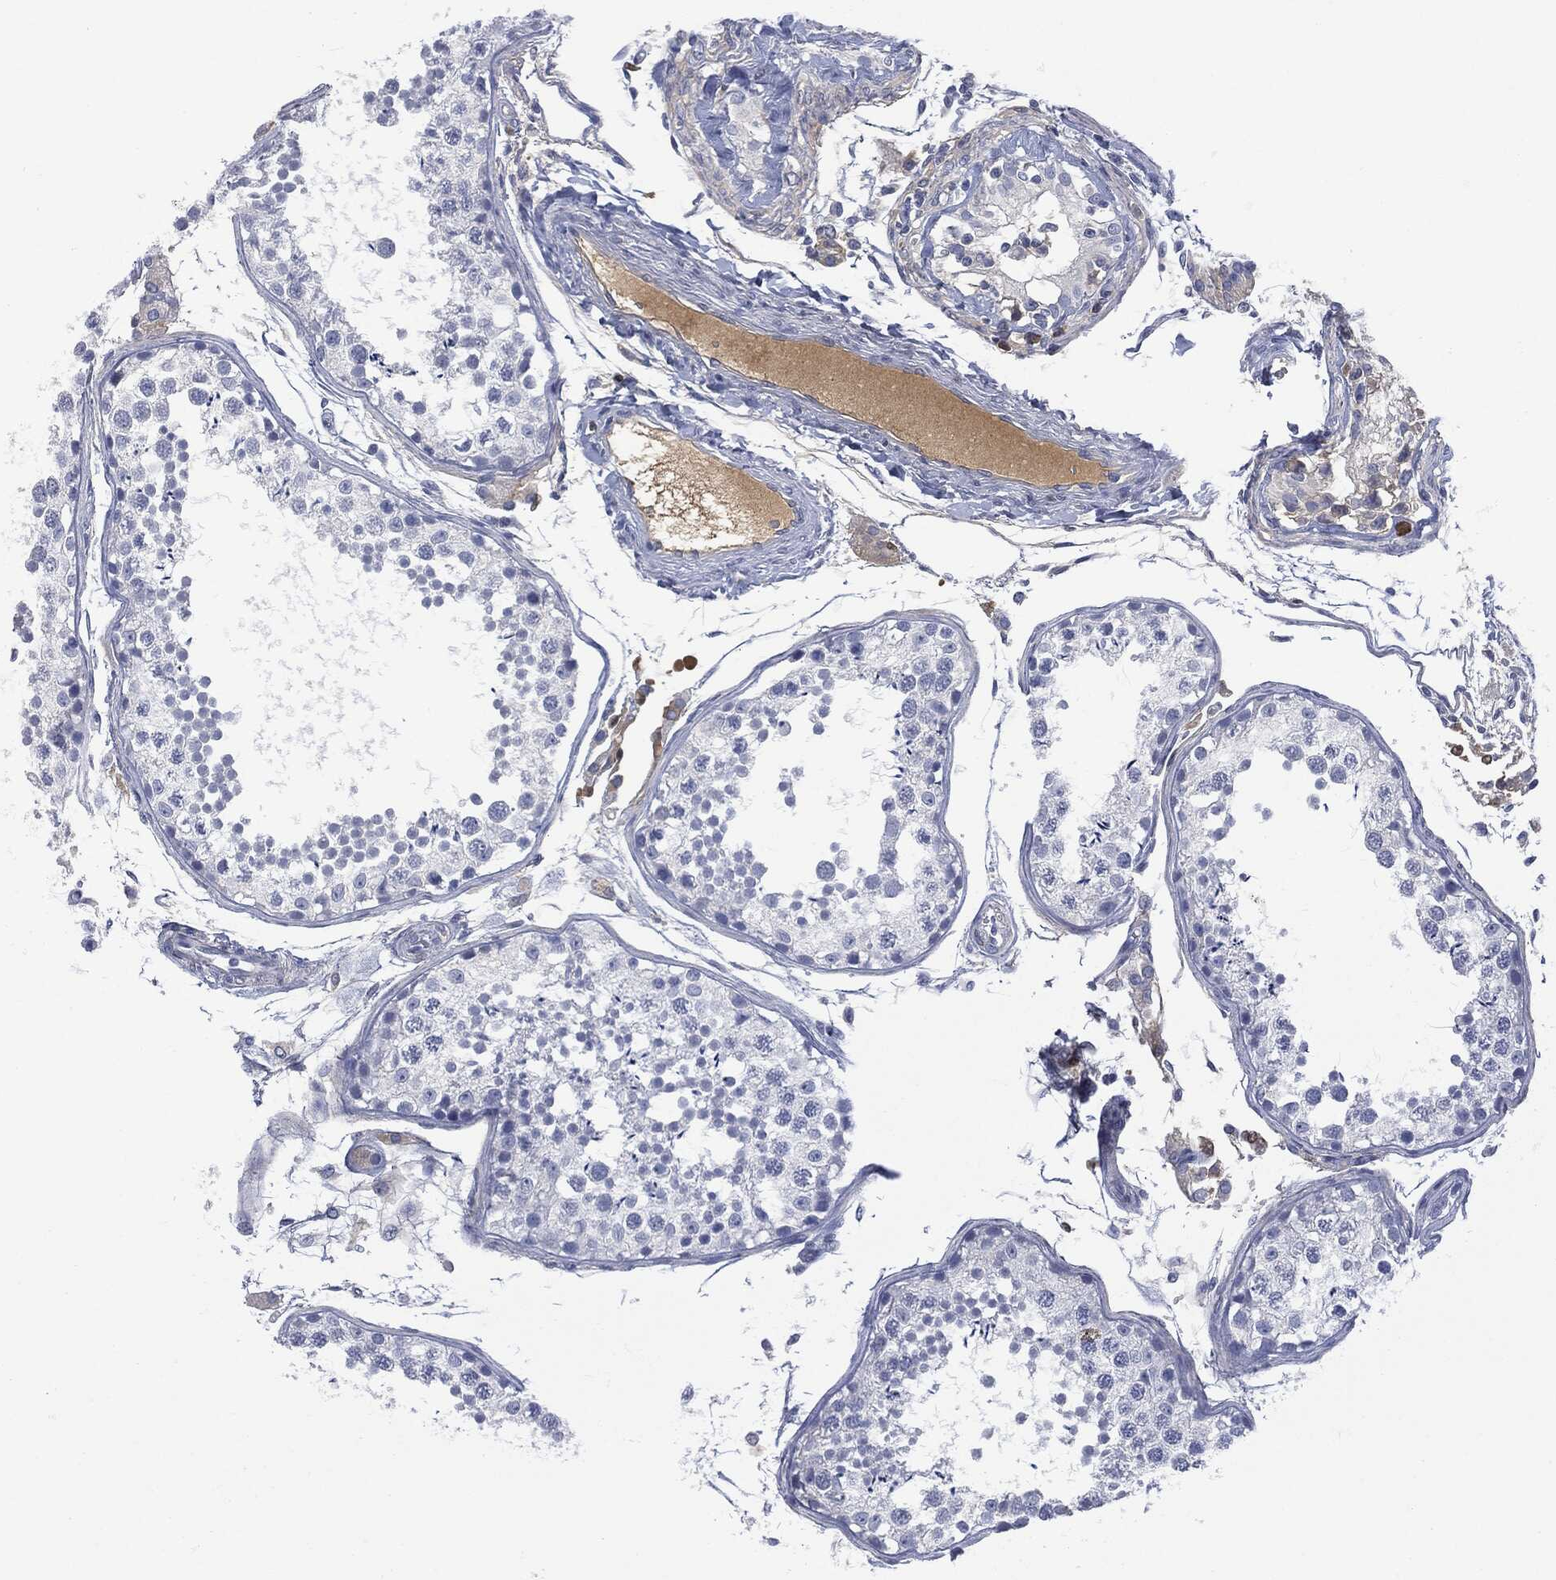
{"staining": {"intensity": "negative", "quantity": "none", "location": "none"}, "tissue": "testis", "cell_type": "Cells in seminiferous ducts", "image_type": "normal", "snomed": [{"axis": "morphology", "description": "Normal tissue, NOS"}, {"axis": "topography", "description": "Testis"}], "caption": "There is no significant expression in cells in seminiferous ducts of testis. The staining was performed using DAB to visualize the protein expression in brown, while the nuclei were stained in blue with hematoxylin (Magnification: 20x).", "gene": "BTK", "patient": {"sex": "male", "age": 29}}